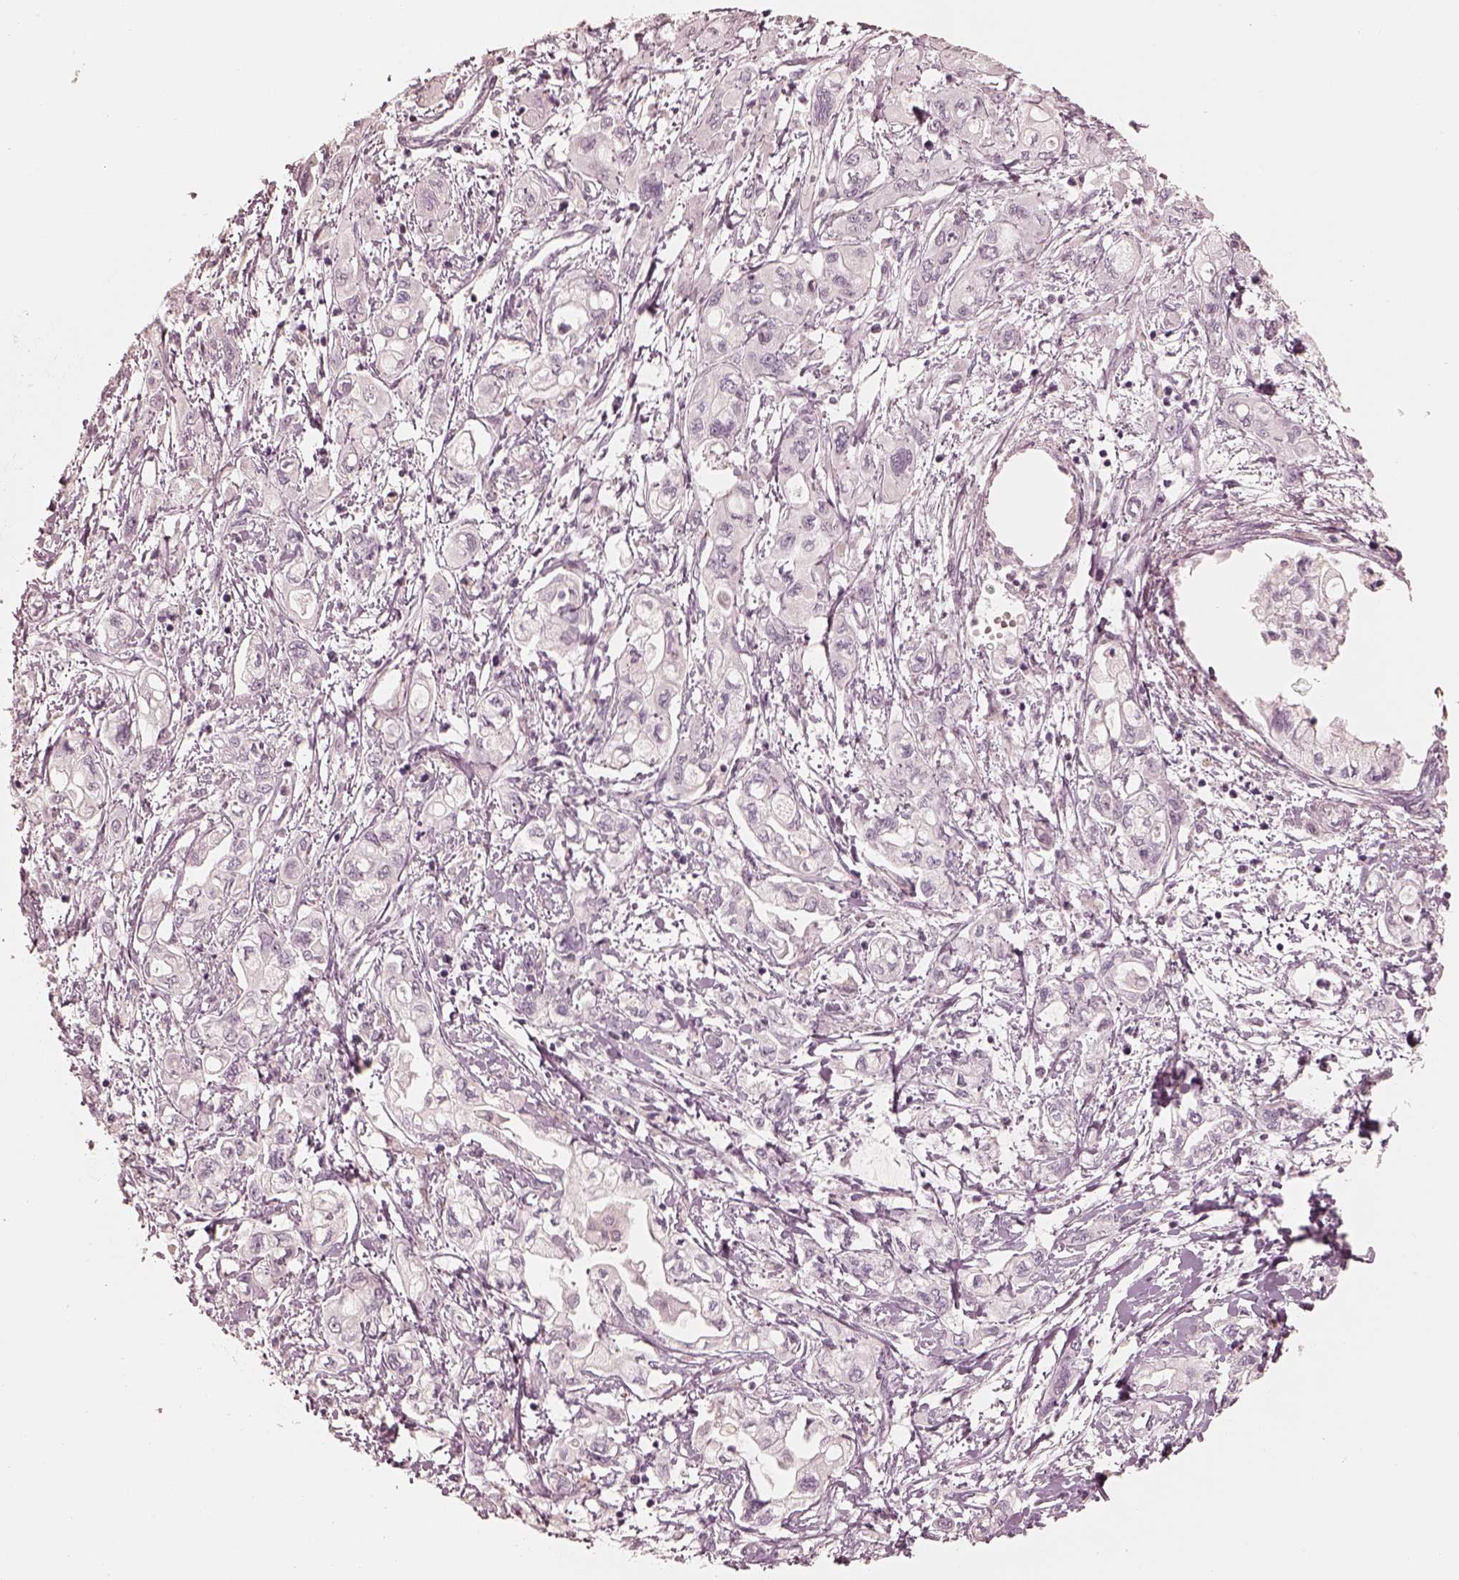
{"staining": {"intensity": "negative", "quantity": "none", "location": "none"}, "tissue": "pancreatic cancer", "cell_type": "Tumor cells", "image_type": "cancer", "snomed": [{"axis": "morphology", "description": "Adenocarcinoma, NOS"}, {"axis": "topography", "description": "Pancreas"}], "caption": "Tumor cells show no significant staining in adenocarcinoma (pancreatic).", "gene": "CALR3", "patient": {"sex": "male", "age": 54}}